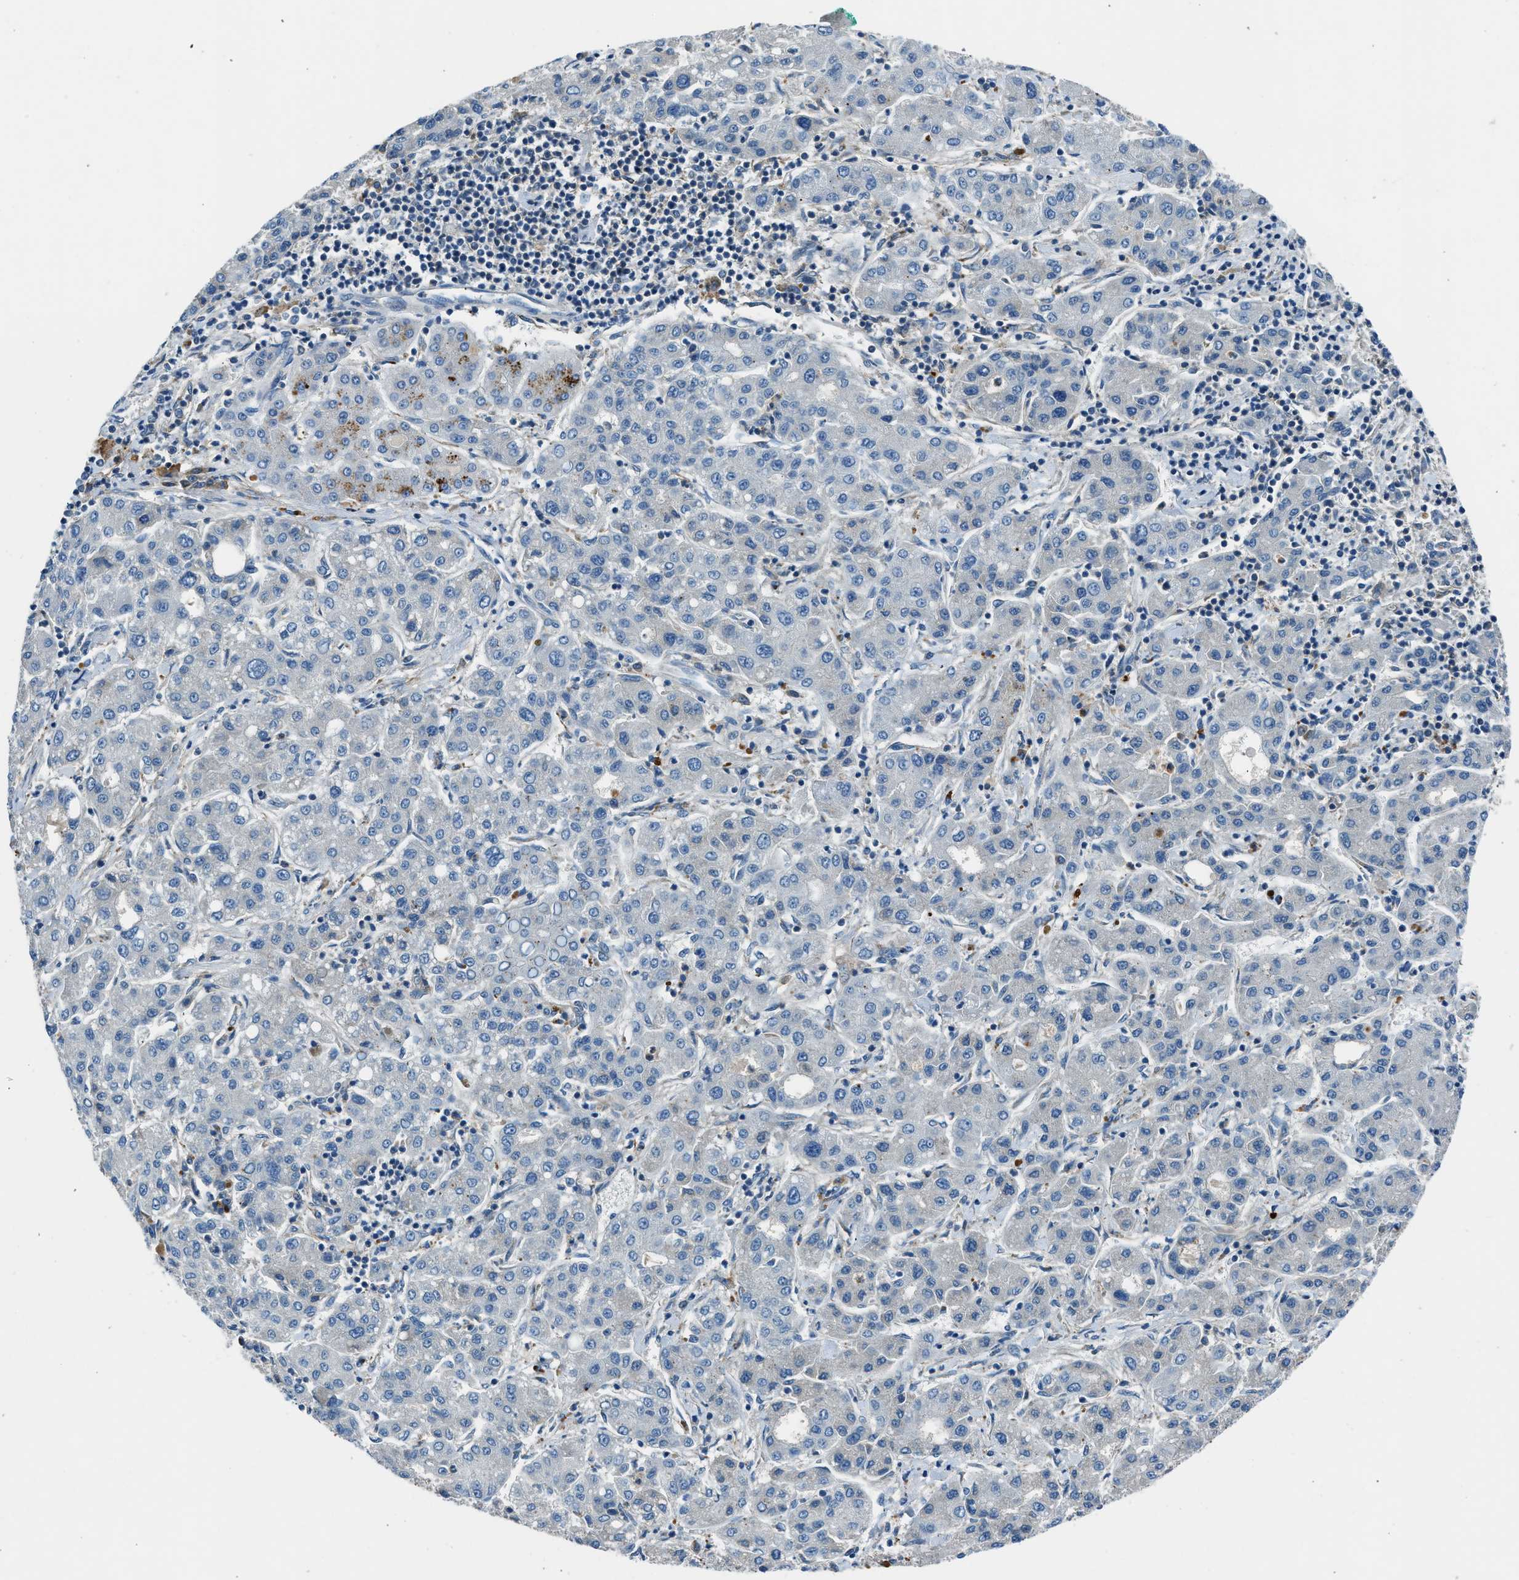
{"staining": {"intensity": "negative", "quantity": "none", "location": "none"}, "tissue": "liver cancer", "cell_type": "Tumor cells", "image_type": "cancer", "snomed": [{"axis": "morphology", "description": "Carcinoma, Hepatocellular, NOS"}, {"axis": "topography", "description": "Liver"}], "caption": "High power microscopy image of an immunohistochemistry (IHC) histopathology image of liver hepatocellular carcinoma, revealing no significant staining in tumor cells.", "gene": "BMP1", "patient": {"sex": "male", "age": 65}}